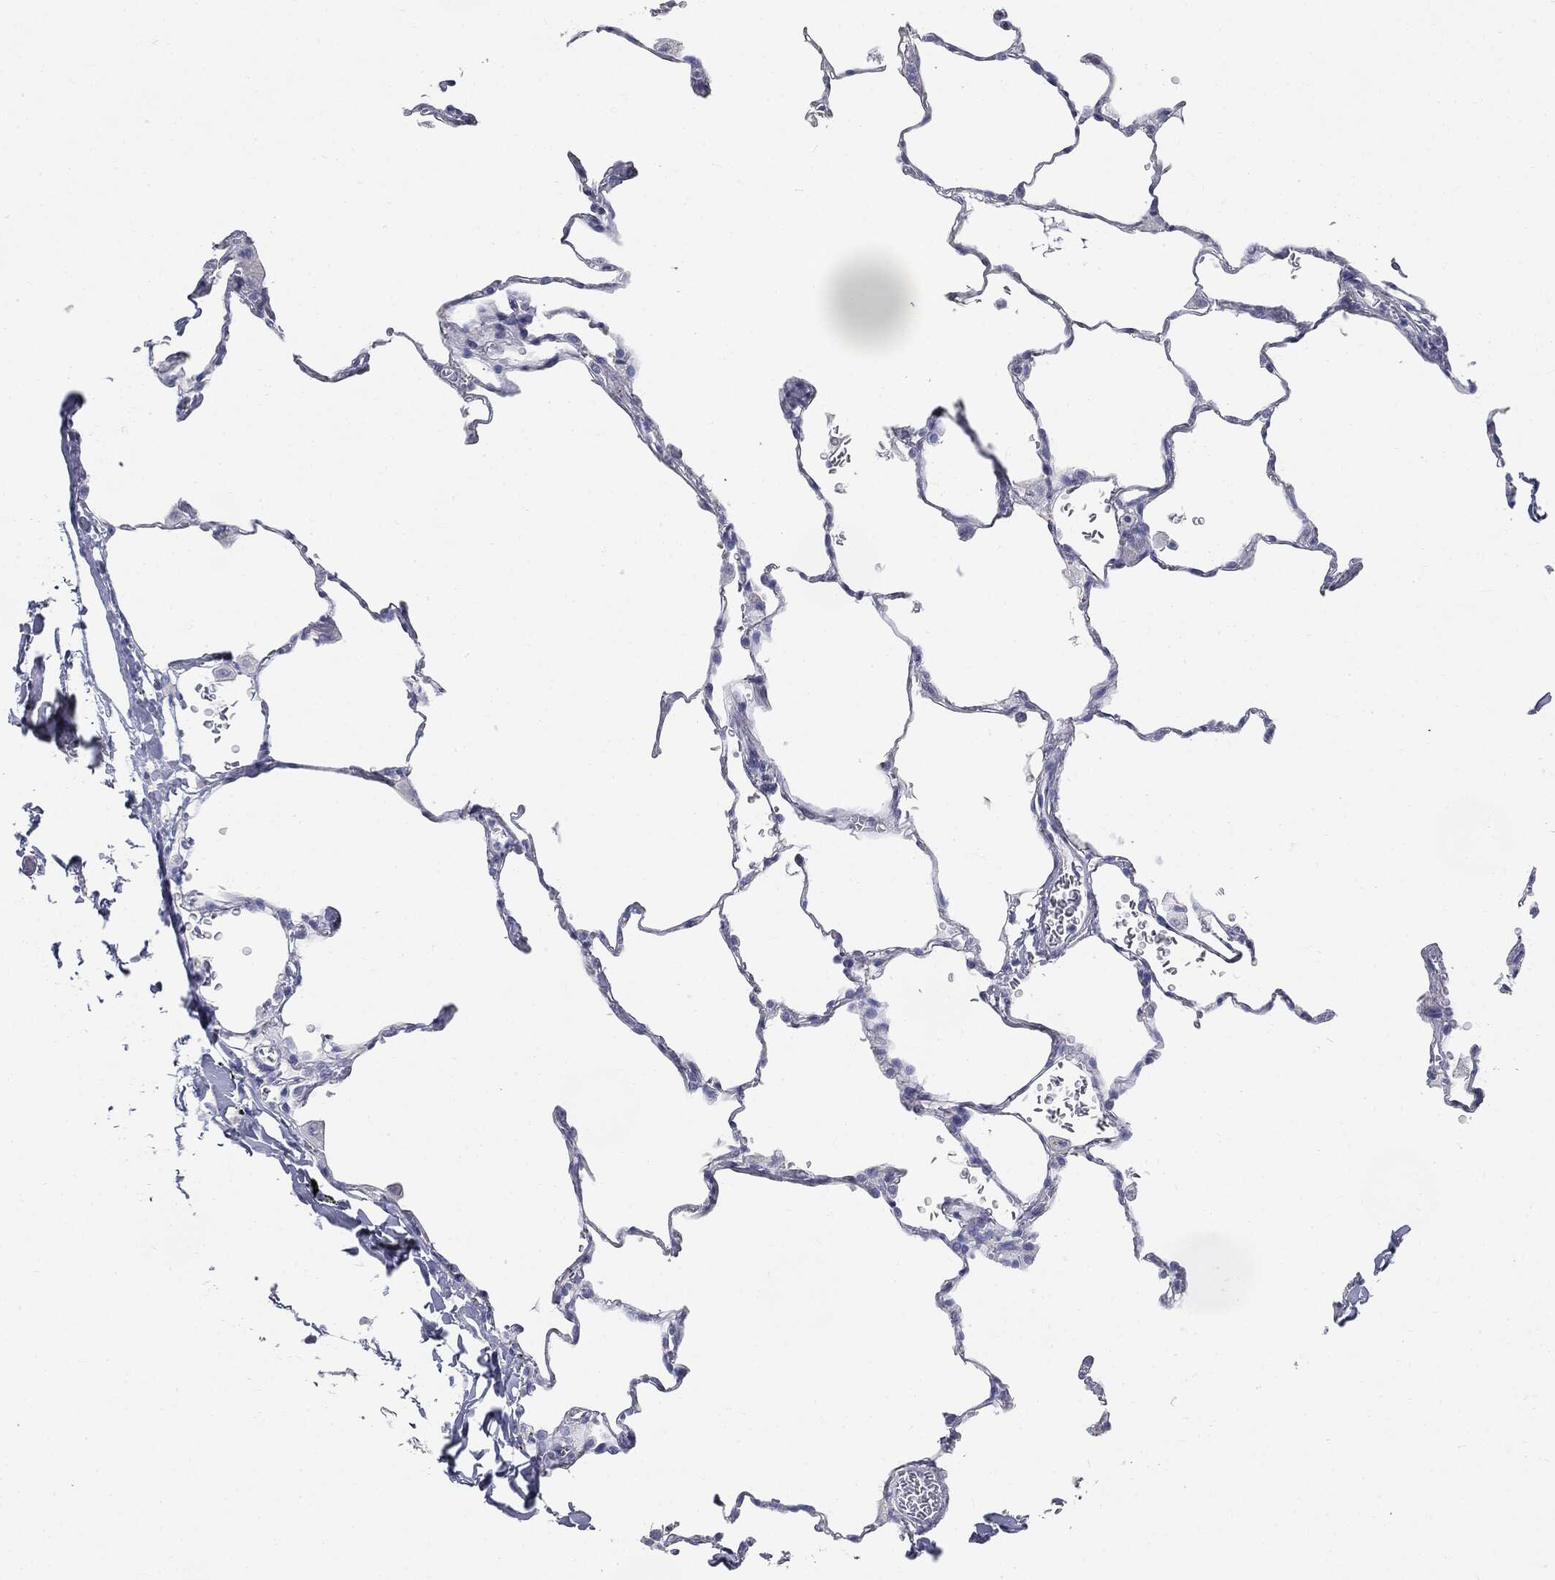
{"staining": {"intensity": "negative", "quantity": "none", "location": "none"}, "tissue": "lung", "cell_type": "Alveolar cells", "image_type": "normal", "snomed": [{"axis": "morphology", "description": "Normal tissue, NOS"}, {"axis": "morphology", "description": "Adenocarcinoma, metastatic, NOS"}, {"axis": "topography", "description": "Lung"}], "caption": "Immunohistochemistry (IHC) photomicrograph of unremarkable lung: lung stained with DAB (3,3'-diaminobenzidine) exhibits no significant protein staining in alveolar cells.", "gene": "CUZD1", "patient": {"sex": "male", "age": 45}}